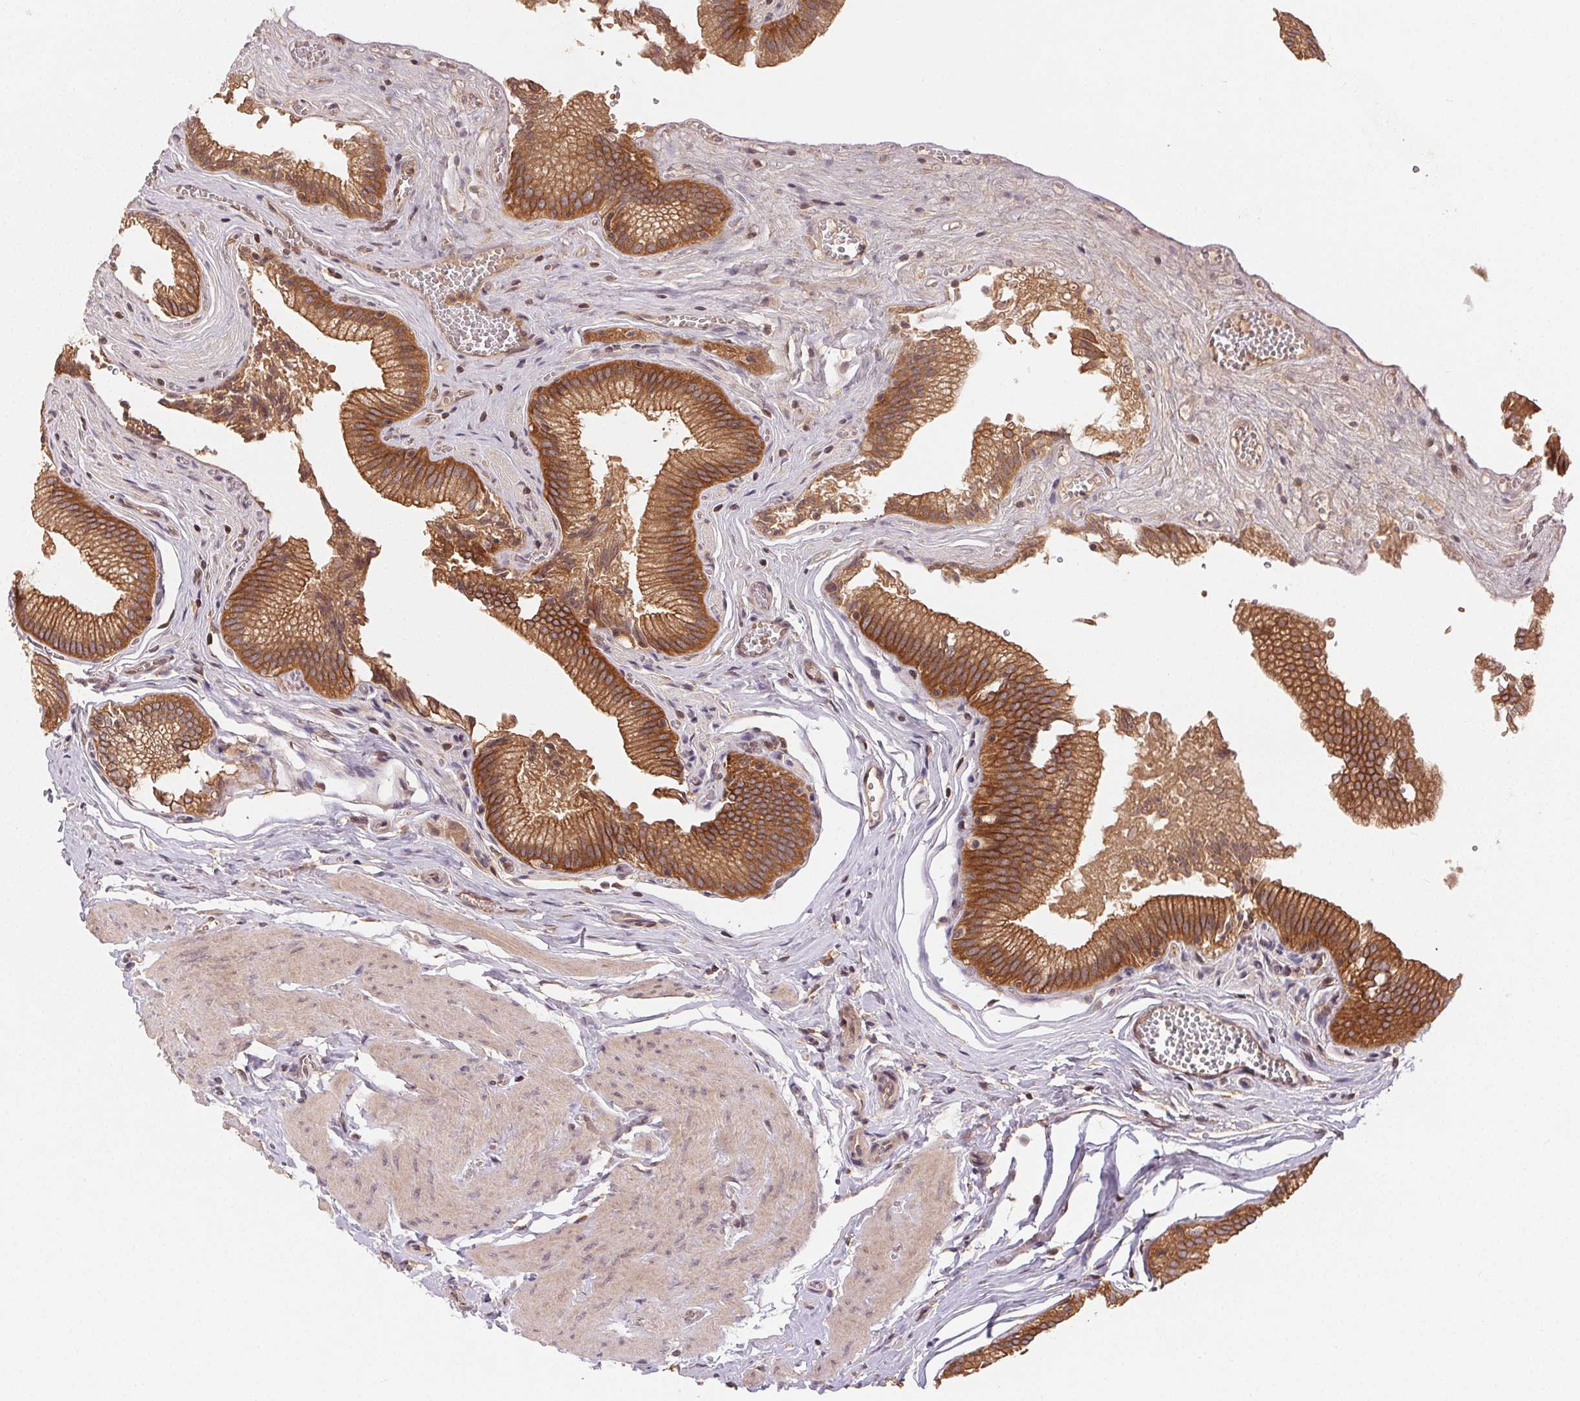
{"staining": {"intensity": "strong", "quantity": ">75%", "location": "cytoplasmic/membranous"}, "tissue": "gallbladder", "cell_type": "Glandular cells", "image_type": "normal", "snomed": [{"axis": "morphology", "description": "Normal tissue, NOS"}, {"axis": "topography", "description": "Gallbladder"}, {"axis": "topography", "description": "Peripheral nerve tissue"}], "caption": "DAB immunohistochemical staining of benign human gallbladder displays strong cytoplasmic/membranous protein staining in about >75% of glandular cells. (Stains: DAB in brown, nuclei in blue, Microscopy: brightfield microscopy at high magnification).", "gene": "MAPKAPK2", "patient": {"sex": "male", "age": 17}}